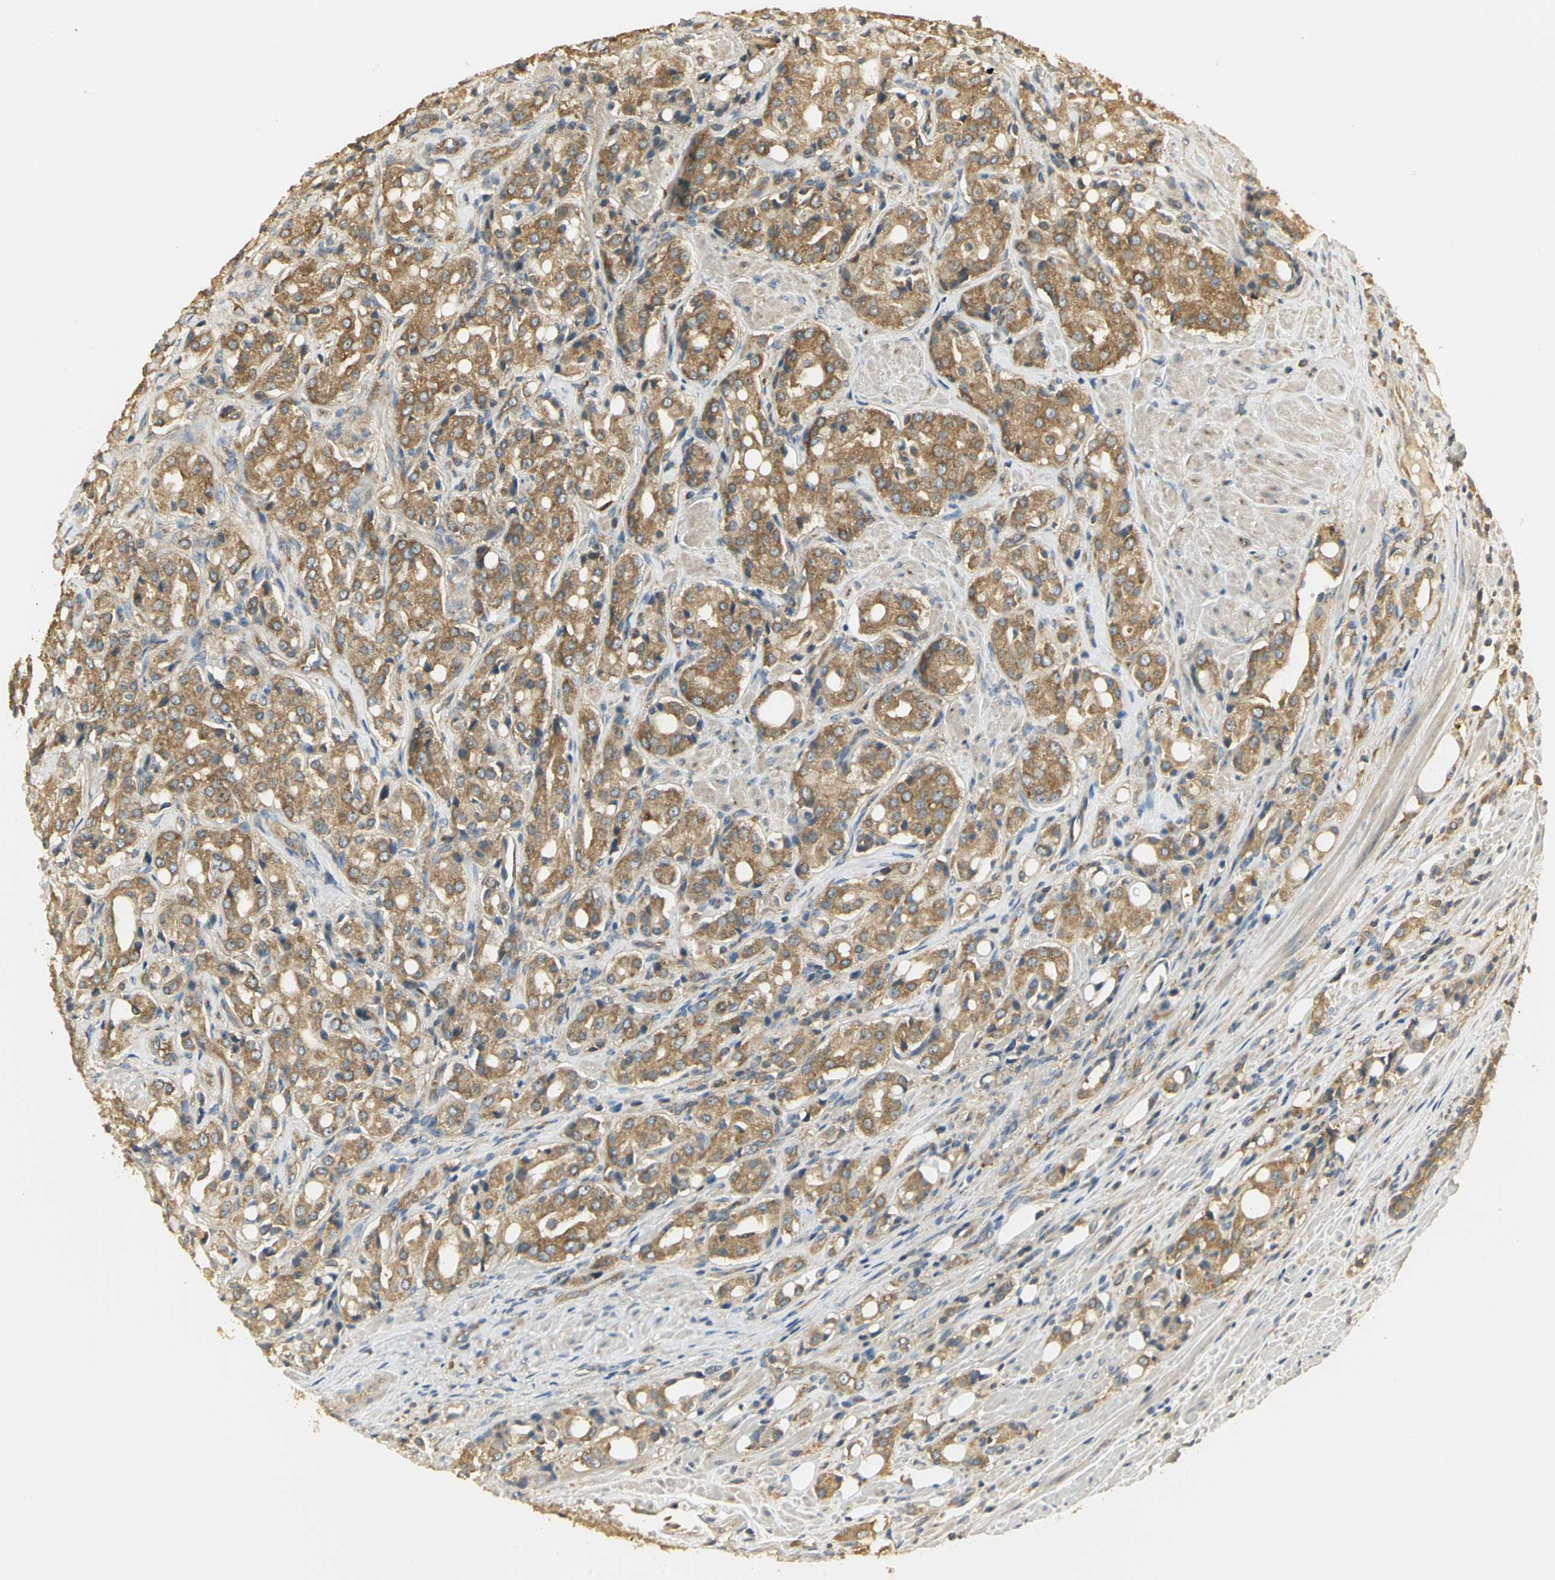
{"staining": {"intensity": "moderate", "quantity": ">75%", "location": "cytoplasmic/membranous"}, "tissue": "prostate cancer", "cell_type": "Tumor cells", "image_type": "cancer", "snomed": [{"axis": "morphology", "description": "Adenocarcinoma, High grade"}, {"axis": "topography", "description": "Prostate"}], "caption": "Prostate cancer (adenocarcinoma (high-grade)) stained with a protein marker displays moderate staining in tumor cells.", "gene": "RARS1", "patient": {"sex": "male", "age": 72}}